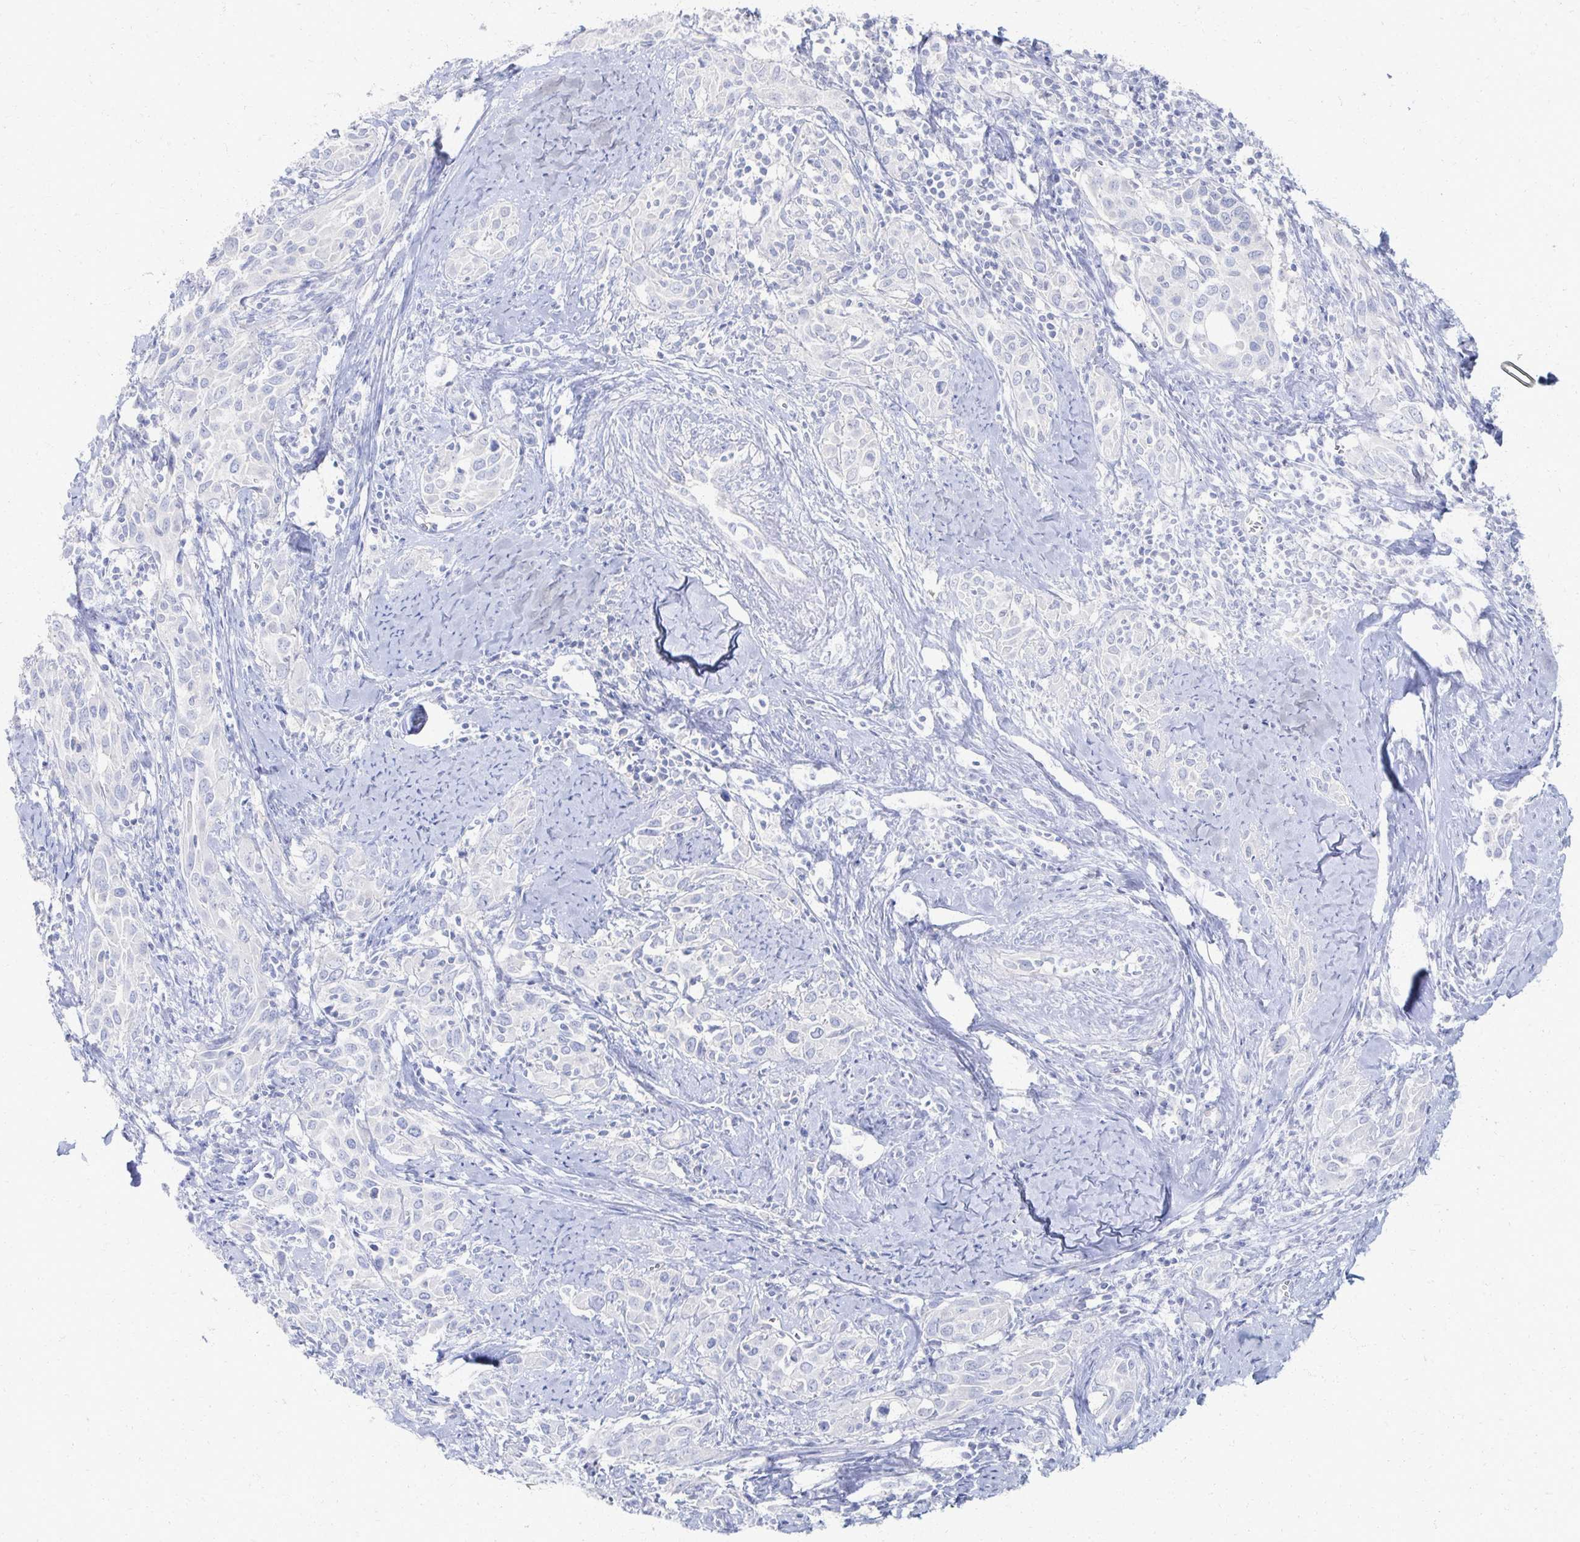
{"staining": {"intensity": "negative", "quantity": "none", "location": "none"}, "tissue": "cervical cancer", "cell_type": "Tumor cells", "image_type": "cancer", "snomed": [{"axis": "morphology", "description": "Squamous cell carcinoma, NOS"}, {"axis": "topography", "description": "Cervix"}], "caption": "The immunohistochemistry (IHC) histopathology image has no significant expression in tumor cells of cervical cancer (squamous cell carcinoma) tissue. (DAB (3,3'-diaminobenzidine) immunohistochemistry (IHC) visualized using brightfield microscopy, high magnification).", "gene": "PRR20A", "patient": {"sex": "female", "age": 51}}